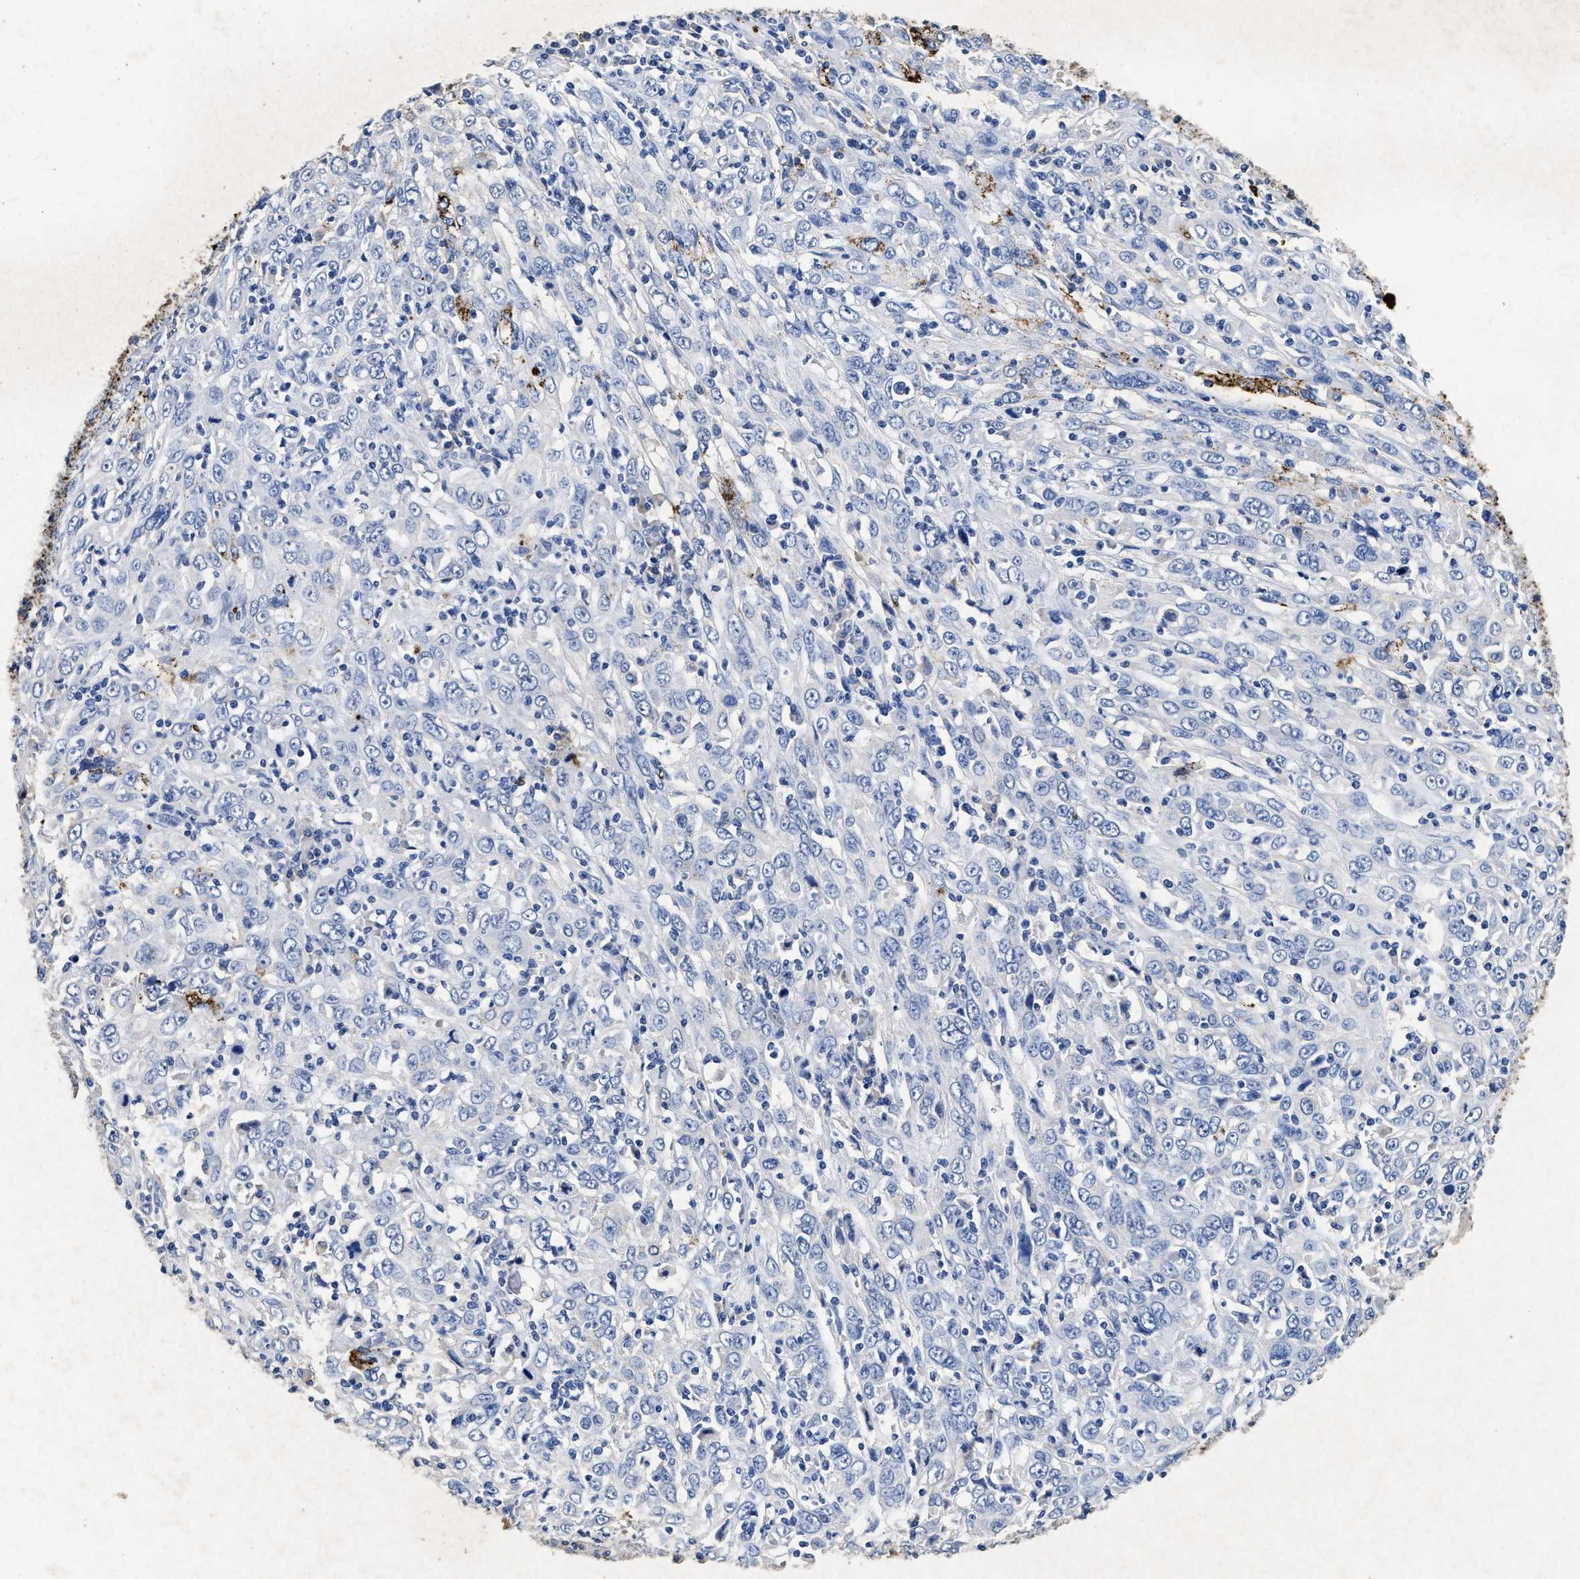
{"staining": {"intensity": "negative", "quantity": "none", "location": "none"}, "tissue": "cervical cancer", "cell_type": "Tumor cells", "image_type": "cancer", "snomed": [{"axis": "morphology", "description": "Squamous cell carcinoma, NOS"}, {"axis": "topography", "description": "Cervix"}], "caption": "An image of cervical cancer (squamous cell carcinoma) stained for a protein demonstrates no brown staining in tumor cells.", "gene": "LTB4R2", "patient": {"sex": "female", "age": 46}}